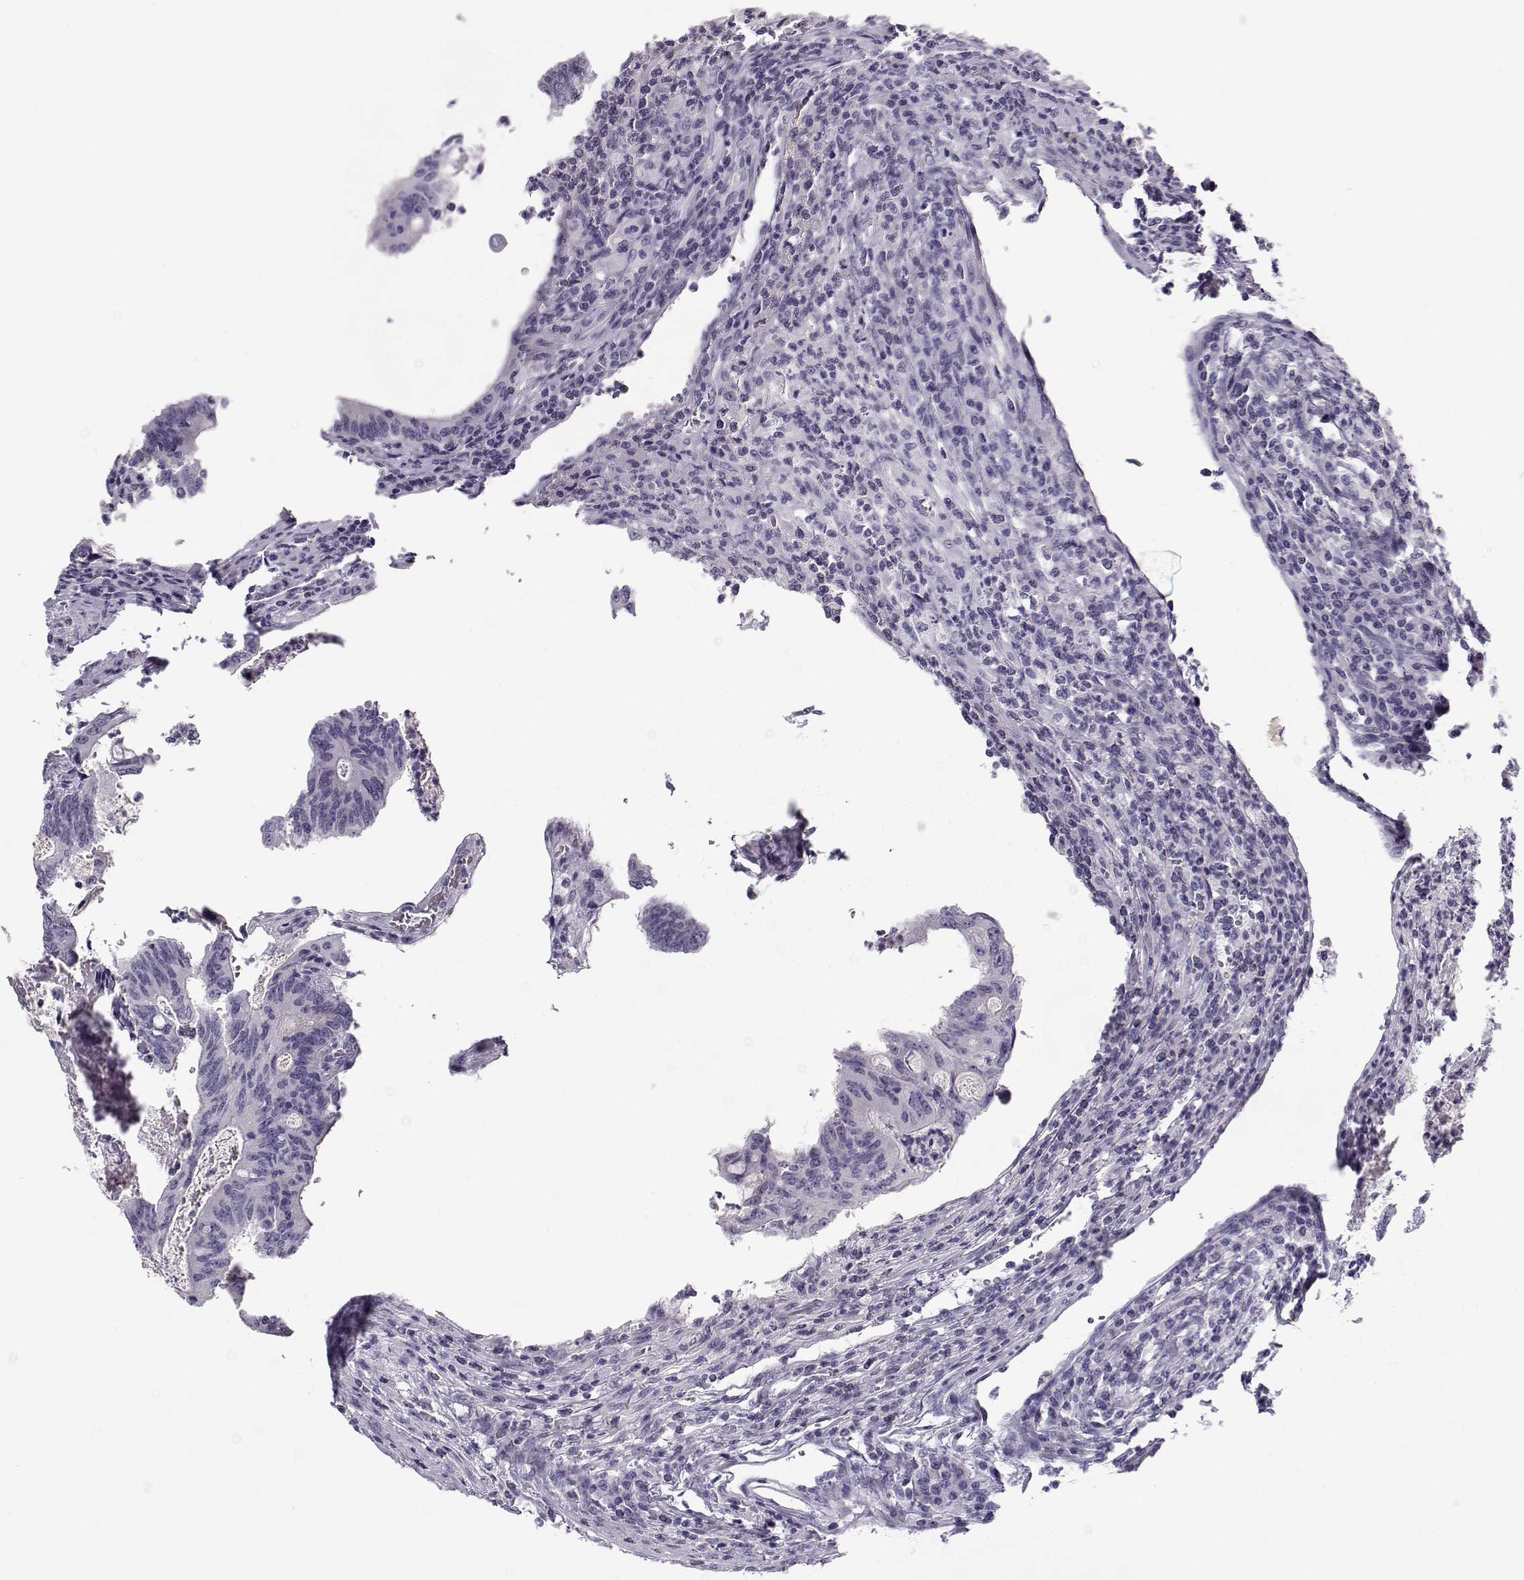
{"staining": {"intensity": "negative", "quantity": "none", "location": "none"}, "tissue": "colorectal cancer", "cell_type": "Tumor cells", "image_type": "cancer", "snomed": [{"axis": "morphology", "description": "Adenocarcinoma, NOS"}, {"axis": "topography", "description": "Colon"}], "caption": "An image of adenocarcinoma (colorectal) stained for a protein demonstrates no brown staining in tumor cells.", "gene": "CREB3L3", "patient": {"sex": "female", "age": 70}}